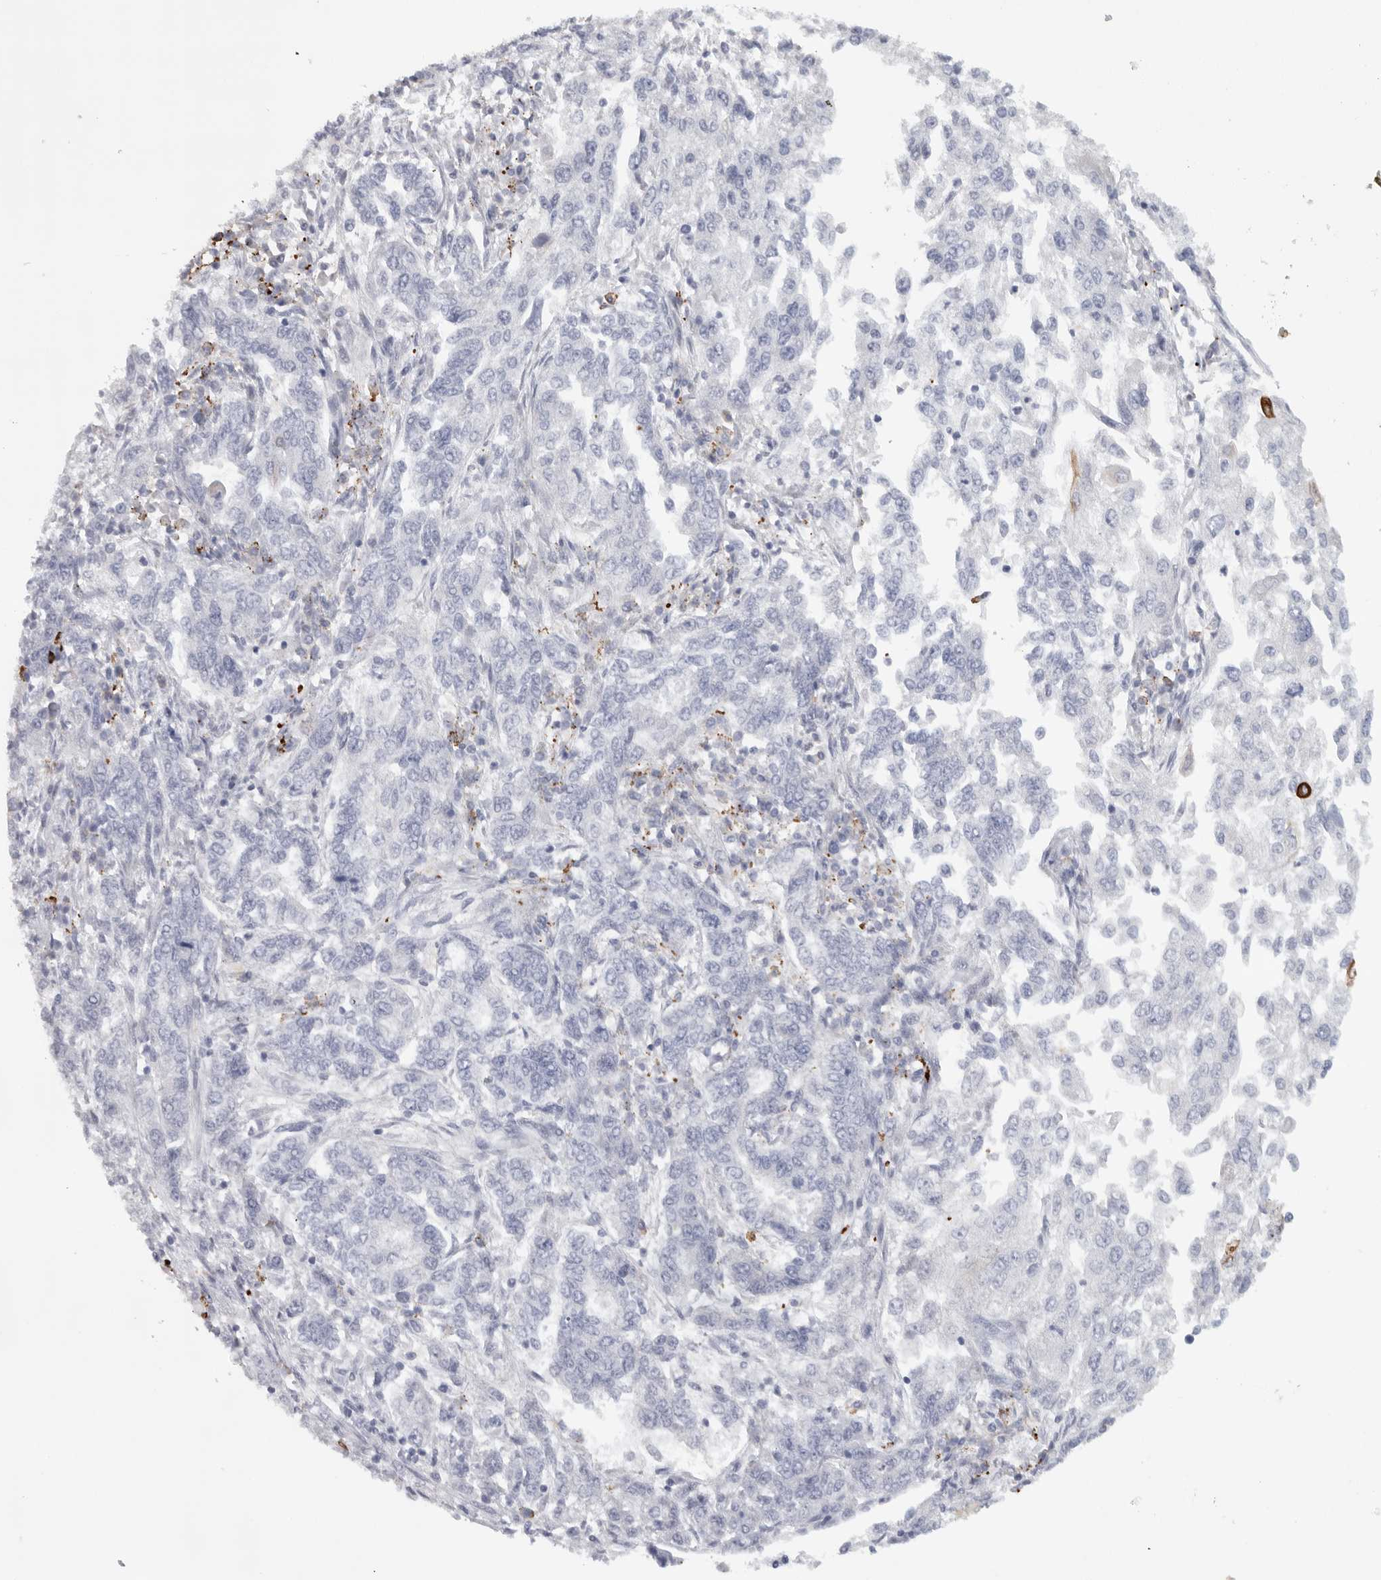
{"staining": {"intensity": "negative", "quantity": "none", "location": "none"}, "tissue": "endometrial cancer", "cell_type": "Tumor cells", "image_type": "cancer", "snomed": [{"axis": "morphology", "description": "Adenocarcinoma, NOS"}, {"axis": "topography", "description": "Endometrium"}], "caption": "Endometrial adenocarcinoma stained for a protein using immunohistochemistry (IHC) shows no positivity tumor cells.", "gene": "TMEM69", "patient": {"sex": "female", "age": 49}}